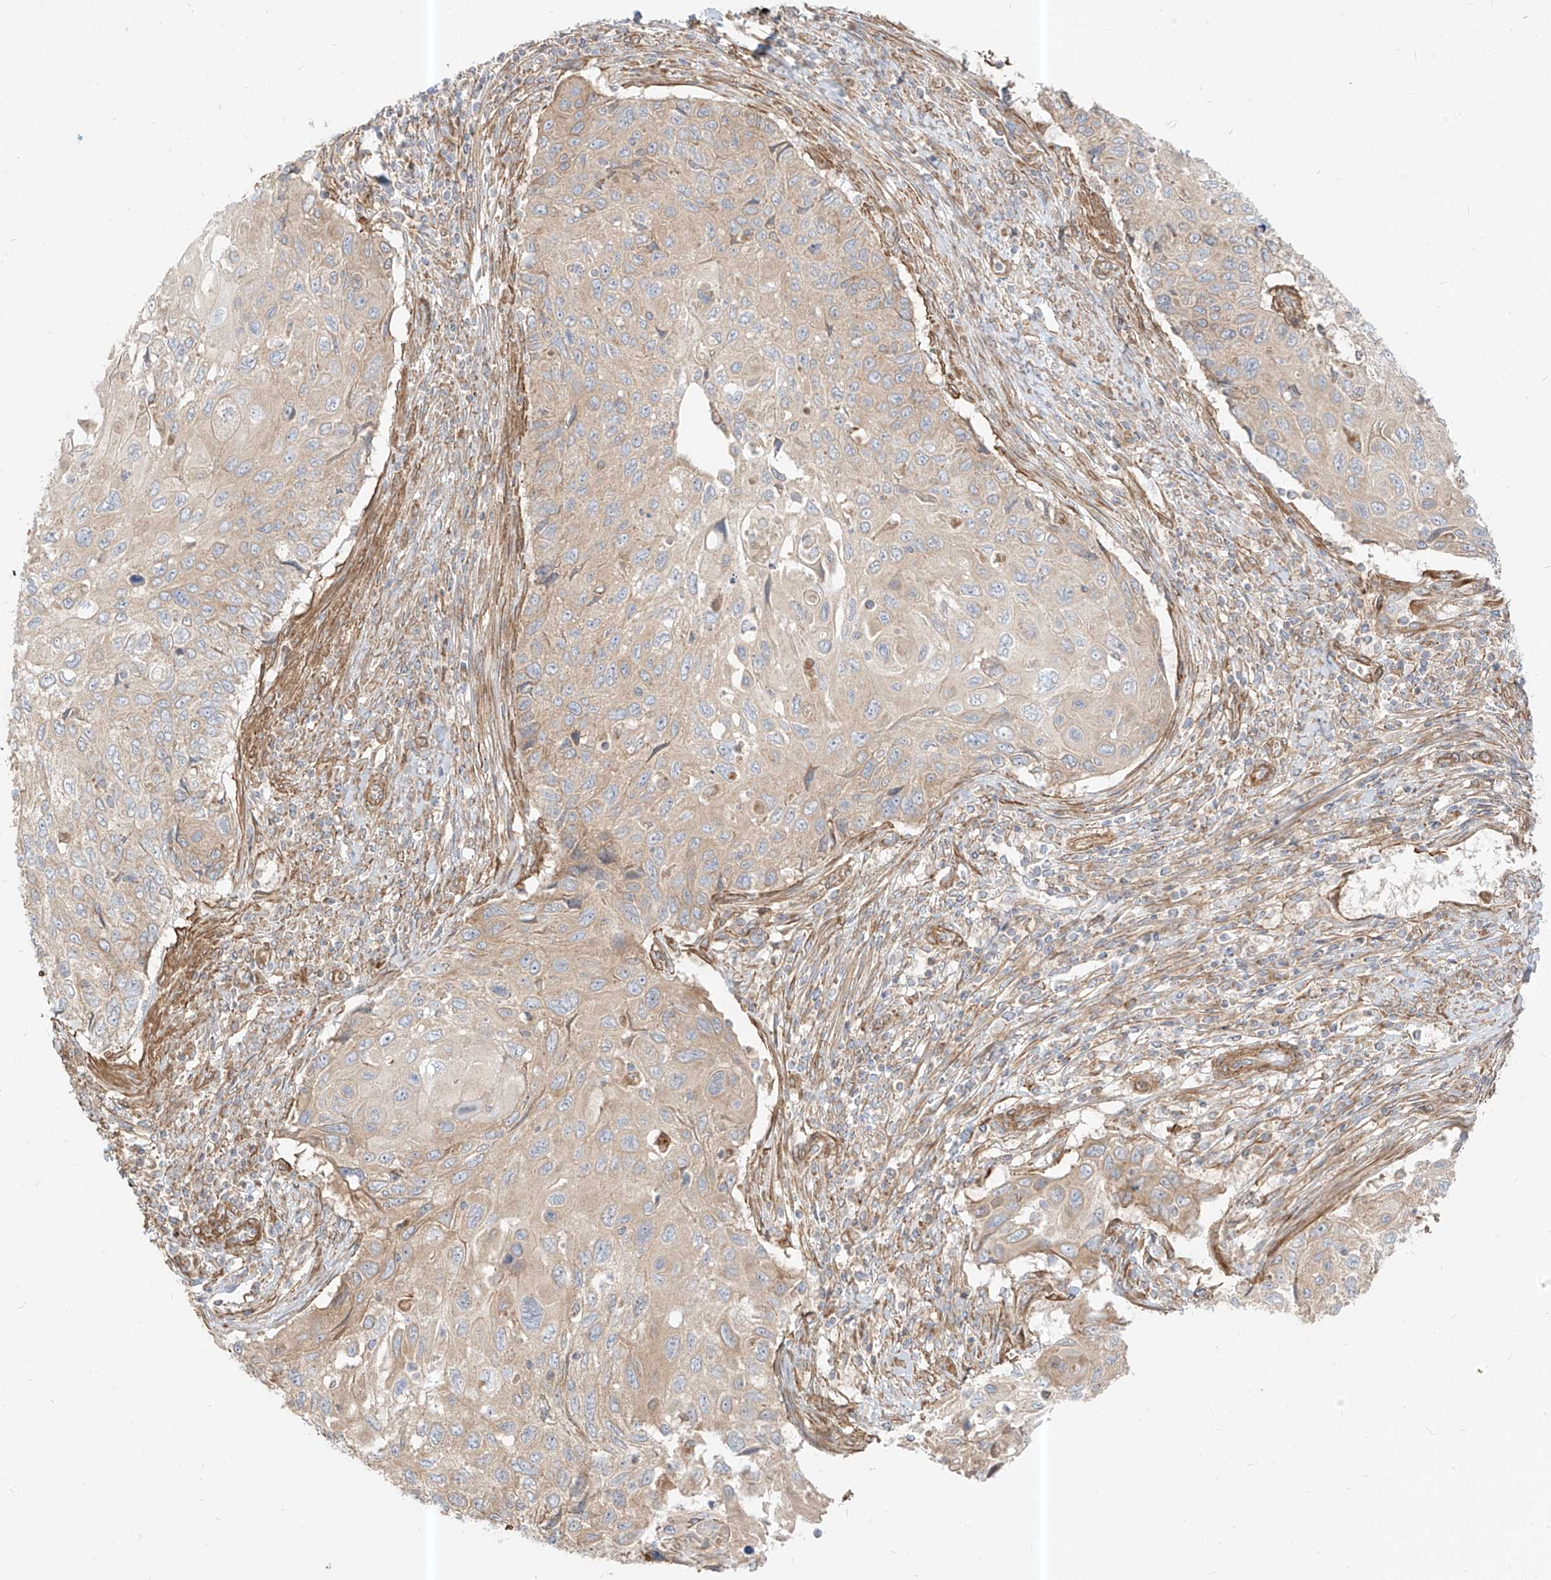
{"staining": {"intensity": "weak", "quantity": "<25%", "location": "cytoplasmic/membranous"}, "tissue": "cervical cancer", "cell_type": "Tumor cells", "image_type": "cancer", "snomed": [{"axis": "morphology", "description": "Squamous cell carcinoma, NOS"}, {"axis": "topography", "description": "Cervix"}], "caption": "Immunohistochemistry (IHC) micrograph of human cervical cancer (squamous cell carcinoma) stained for a protein (brown), which exhibits no expression in tumor cells. (DAB IHC, high magnification).", "gene": "PLCL1", "patient": {"sex": "female", "age": 70}}